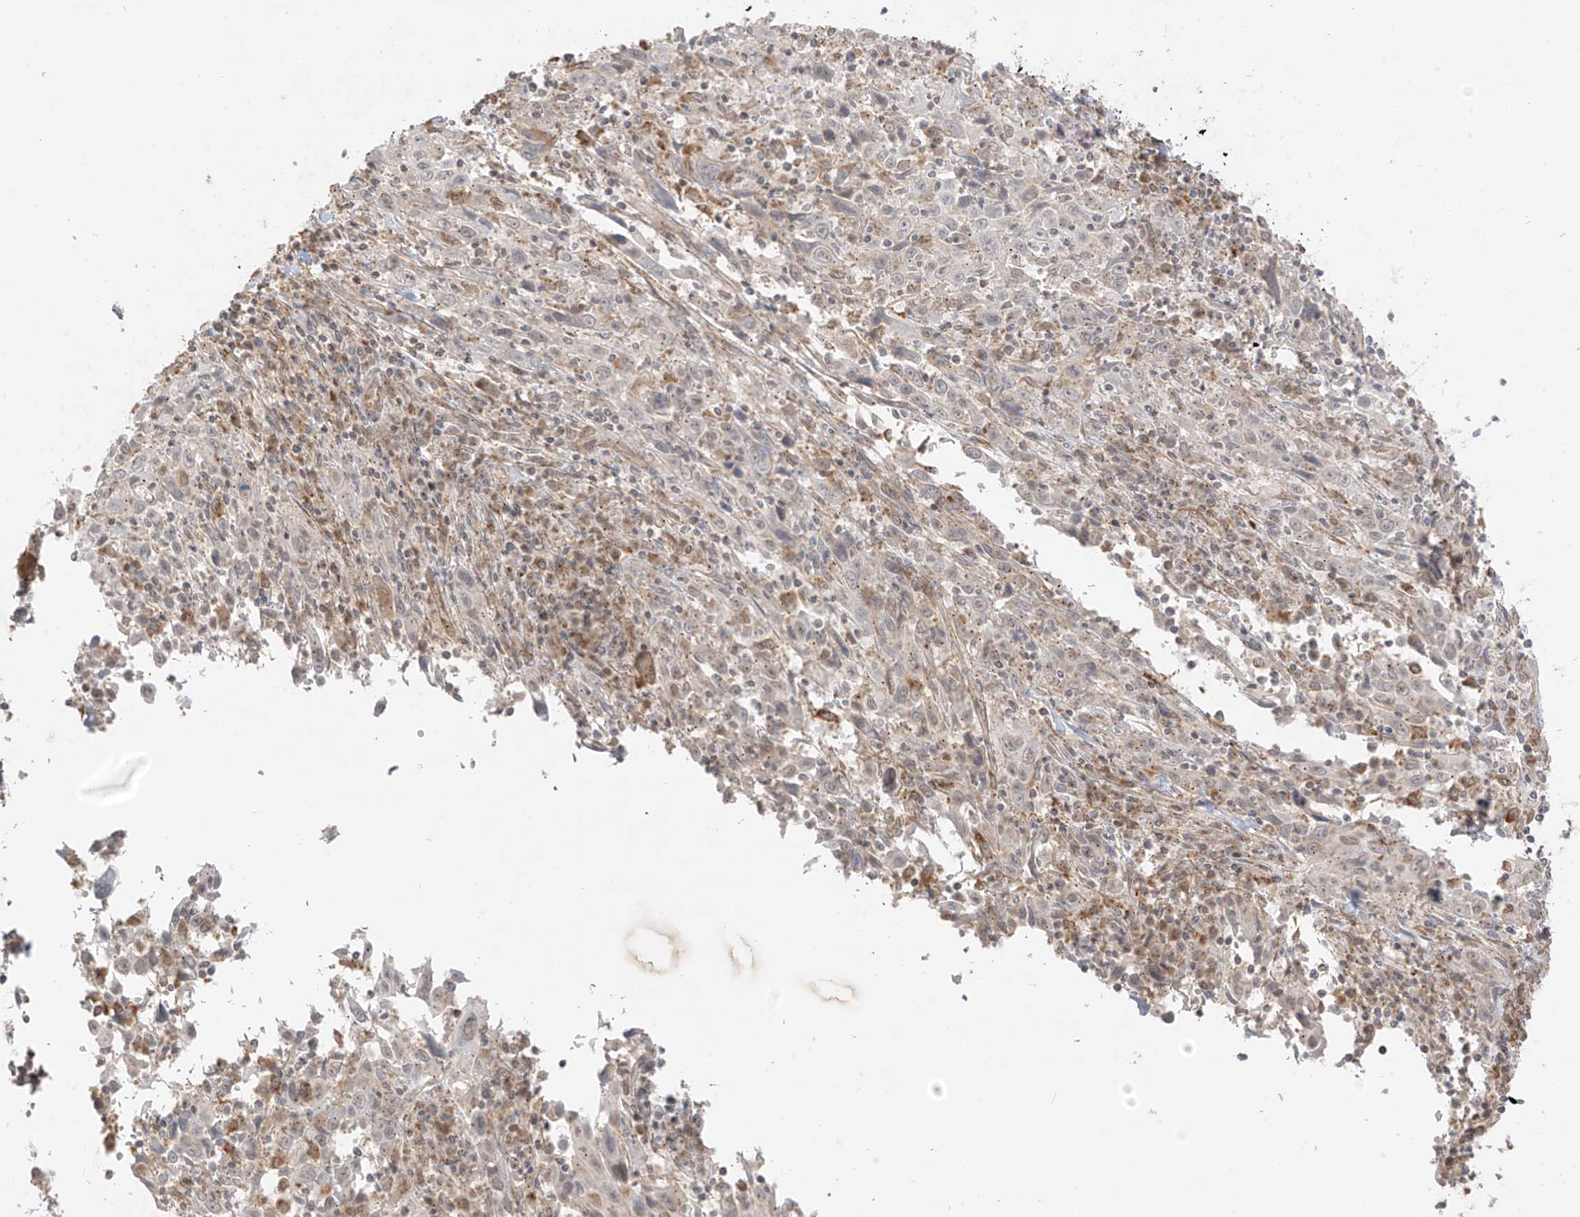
{"staining": {"intensity": "weak", "quantity": "25%-75%", "location": "cytoplasmic/membranous"}, "tissue": "cervical cancer", "cell_type": "Tumor cells", "image_type": "cancer", "snomed": [{"axis": "morphology", "description": "Squamous cell carcinoma, NOS"}, {"axis": "topography", "description": "Cervix"}], "caption": "There is low levels of weak cytoplasmic/membranous positivity in tumor cells of cervical cancer (squamous cell carcinoma), as demonstrated by immunohistochemical staining (brown color).", "gene": "N4BP3", "patient": {"sex": "female", "age": 46}}